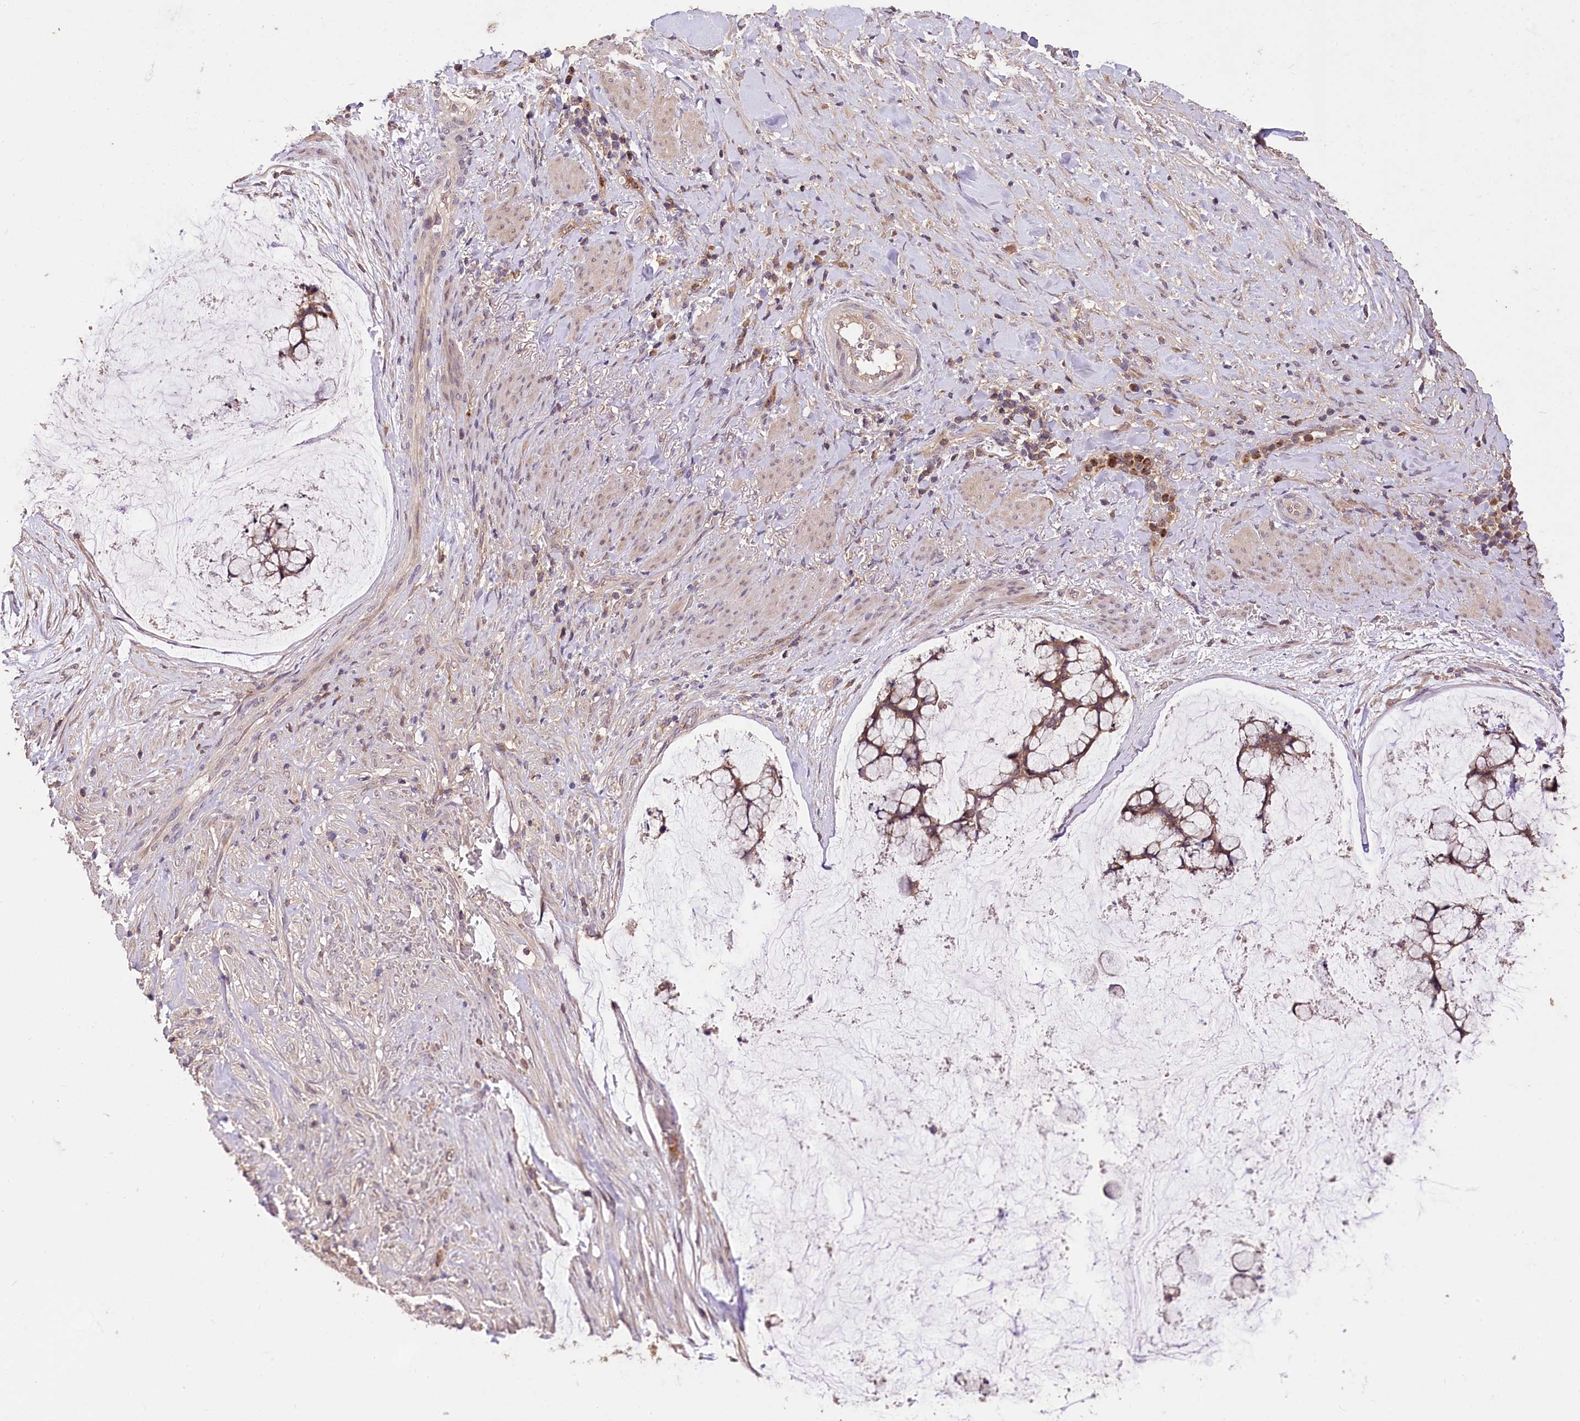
{"staining": {"intensity": "weak", "quantity": ">75%", "location": "cytoplasmic/membranous"}, "tissue": "ovarian cancer", "cell_type": "Tumor cells", "image_type": "cancer", "snomed": [{"axis": "morphology", "description": "Cystadenocarcinoma, mucinous, NOS"}, {"axis": "topography", "description": "Ovary"}], "caption": "Ovarian cancer (mucinous cystadenocarcinoma) stained with DAB (3,3'-diaminobenzidine) IHC exhibits low levels of weak cytoplasmic/membranous positivity in approximately >75% of tumor cells. Nuclei are stained in blue.", "gene": "SERGEF", "patient": {"sex": "female", "age": 42}}